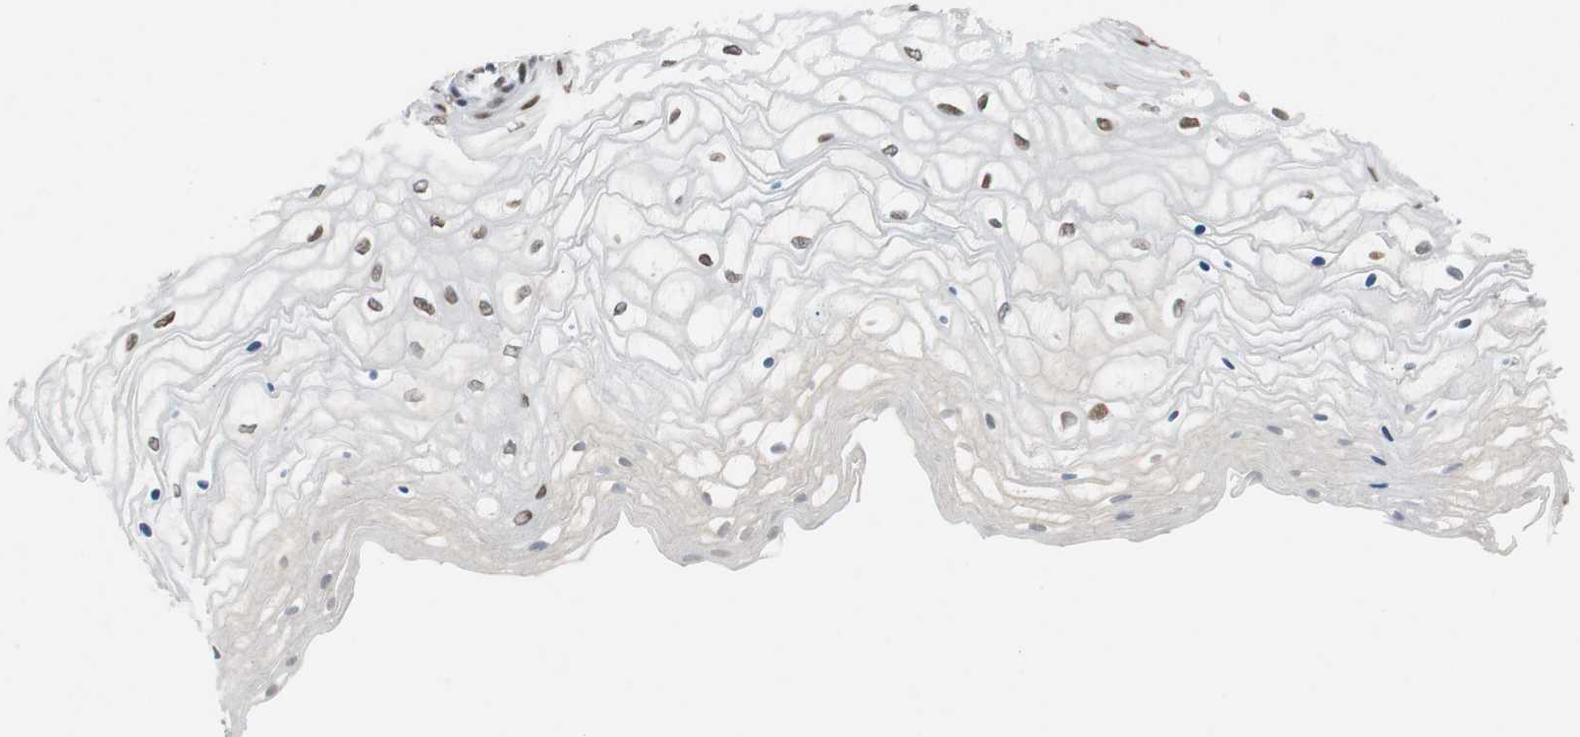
{"staining": {"intensity": "moderate", "quantity": "<25%", "location": "nuclear"}, "tissue": "vagina", "cell_type": "Squamous epithelial cells", "image_type": "normal", "snomed": [{"axis": "morphology", "description": "Normal tissue, NOS"}, {"axis": "topography", "description": "Vagina"}], "caption": "Protein positivity by immunohistochemistry demonstrates moderate nuclear staining in approximately <25% of squamous epithelial cells in benign vagina.", "gene": "AJUBA", "patient": {"sex": "female", "age": 34}}